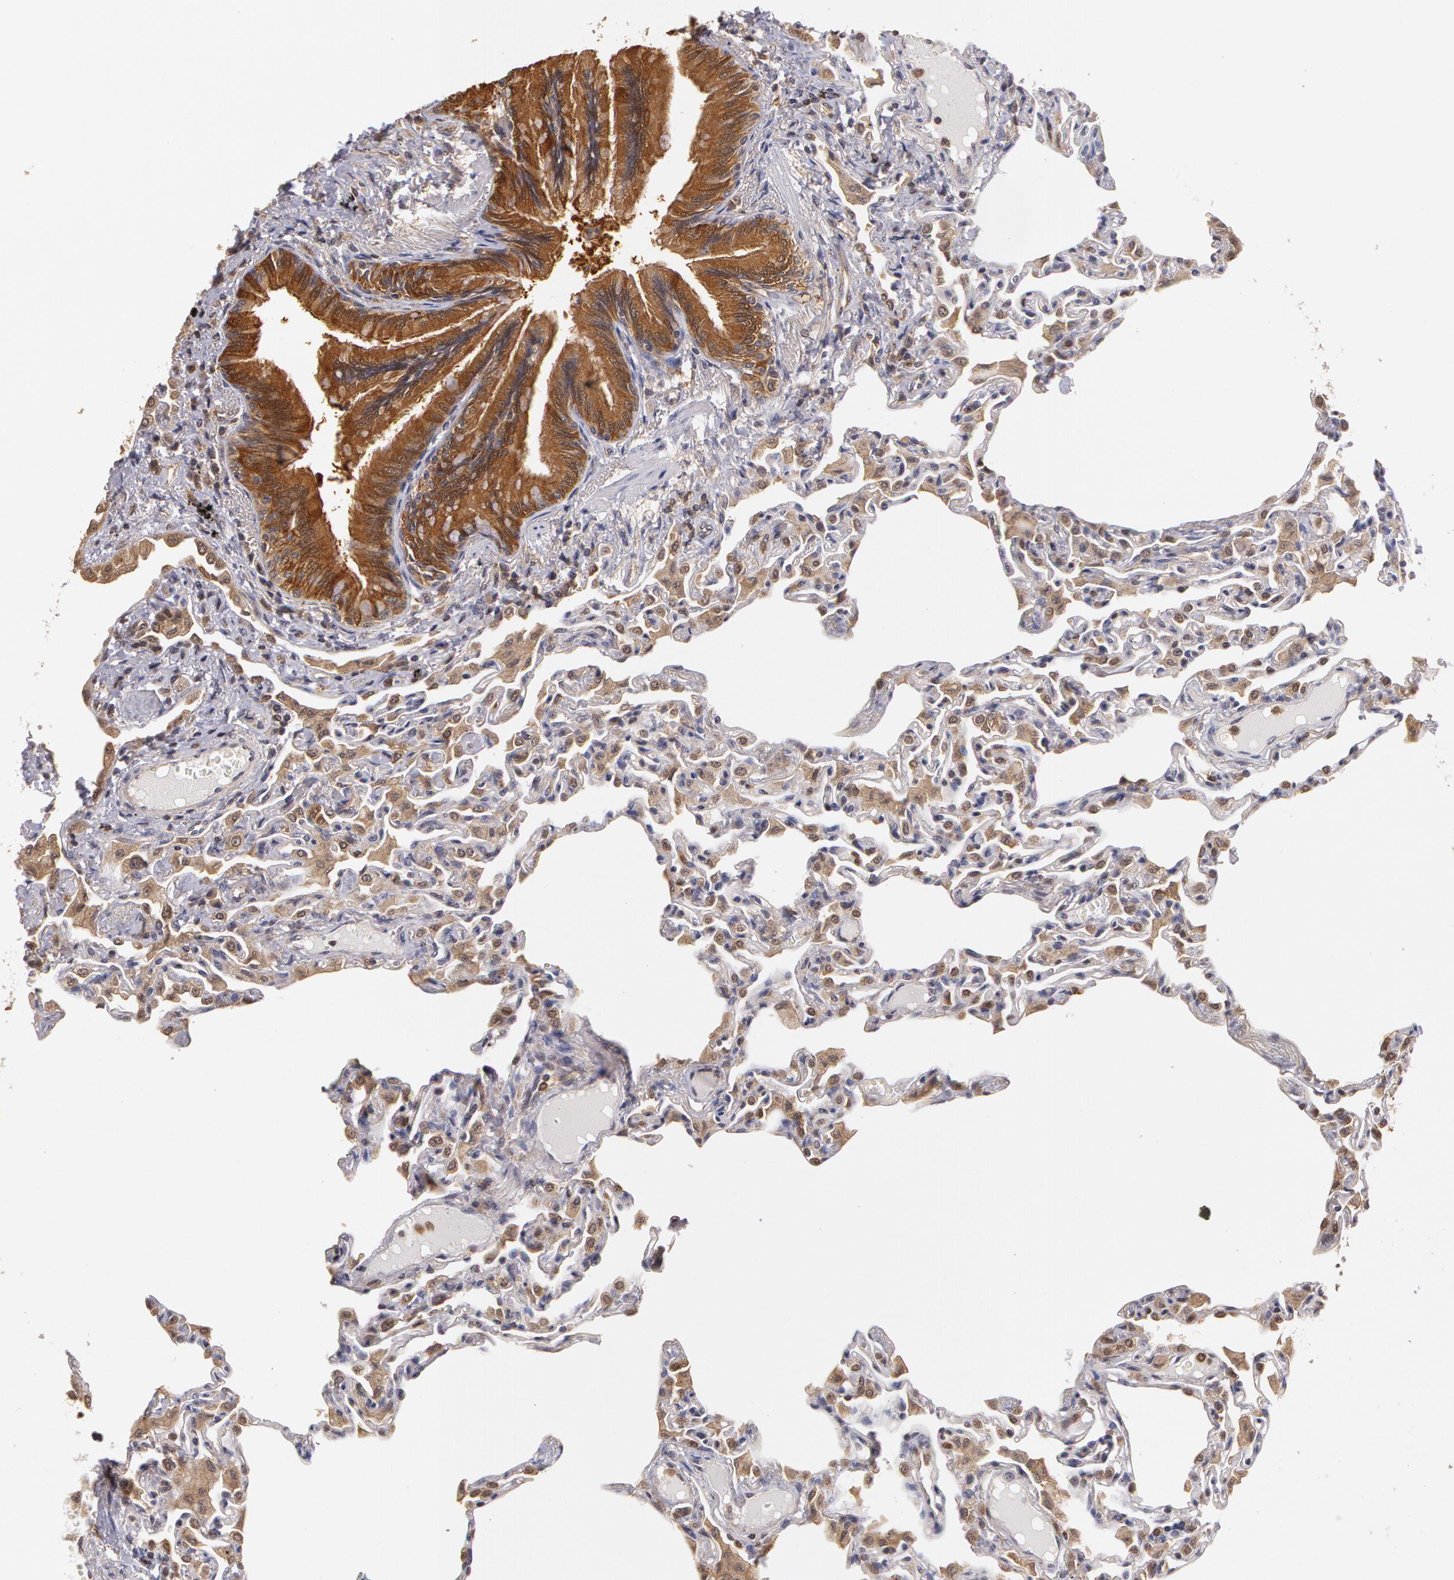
{"staining": {"intensity": "negative", "quantity": "none", "location": "none"}, "tissue": "lung", "cell_type": "Alveolar cells", "image_type": "normal", "snomed": [{"axis": "morphology", "description": "Normal tissue, NOS"}, {"axis": "topography", "description": "Lung"}], "caption": "IHC histopathology image of normal human lung stained for a protein (brown), which exhibits no staining in alveolar cells.", "gene": "AHSA1", "patient": {"sex": "female", "age": 49}}